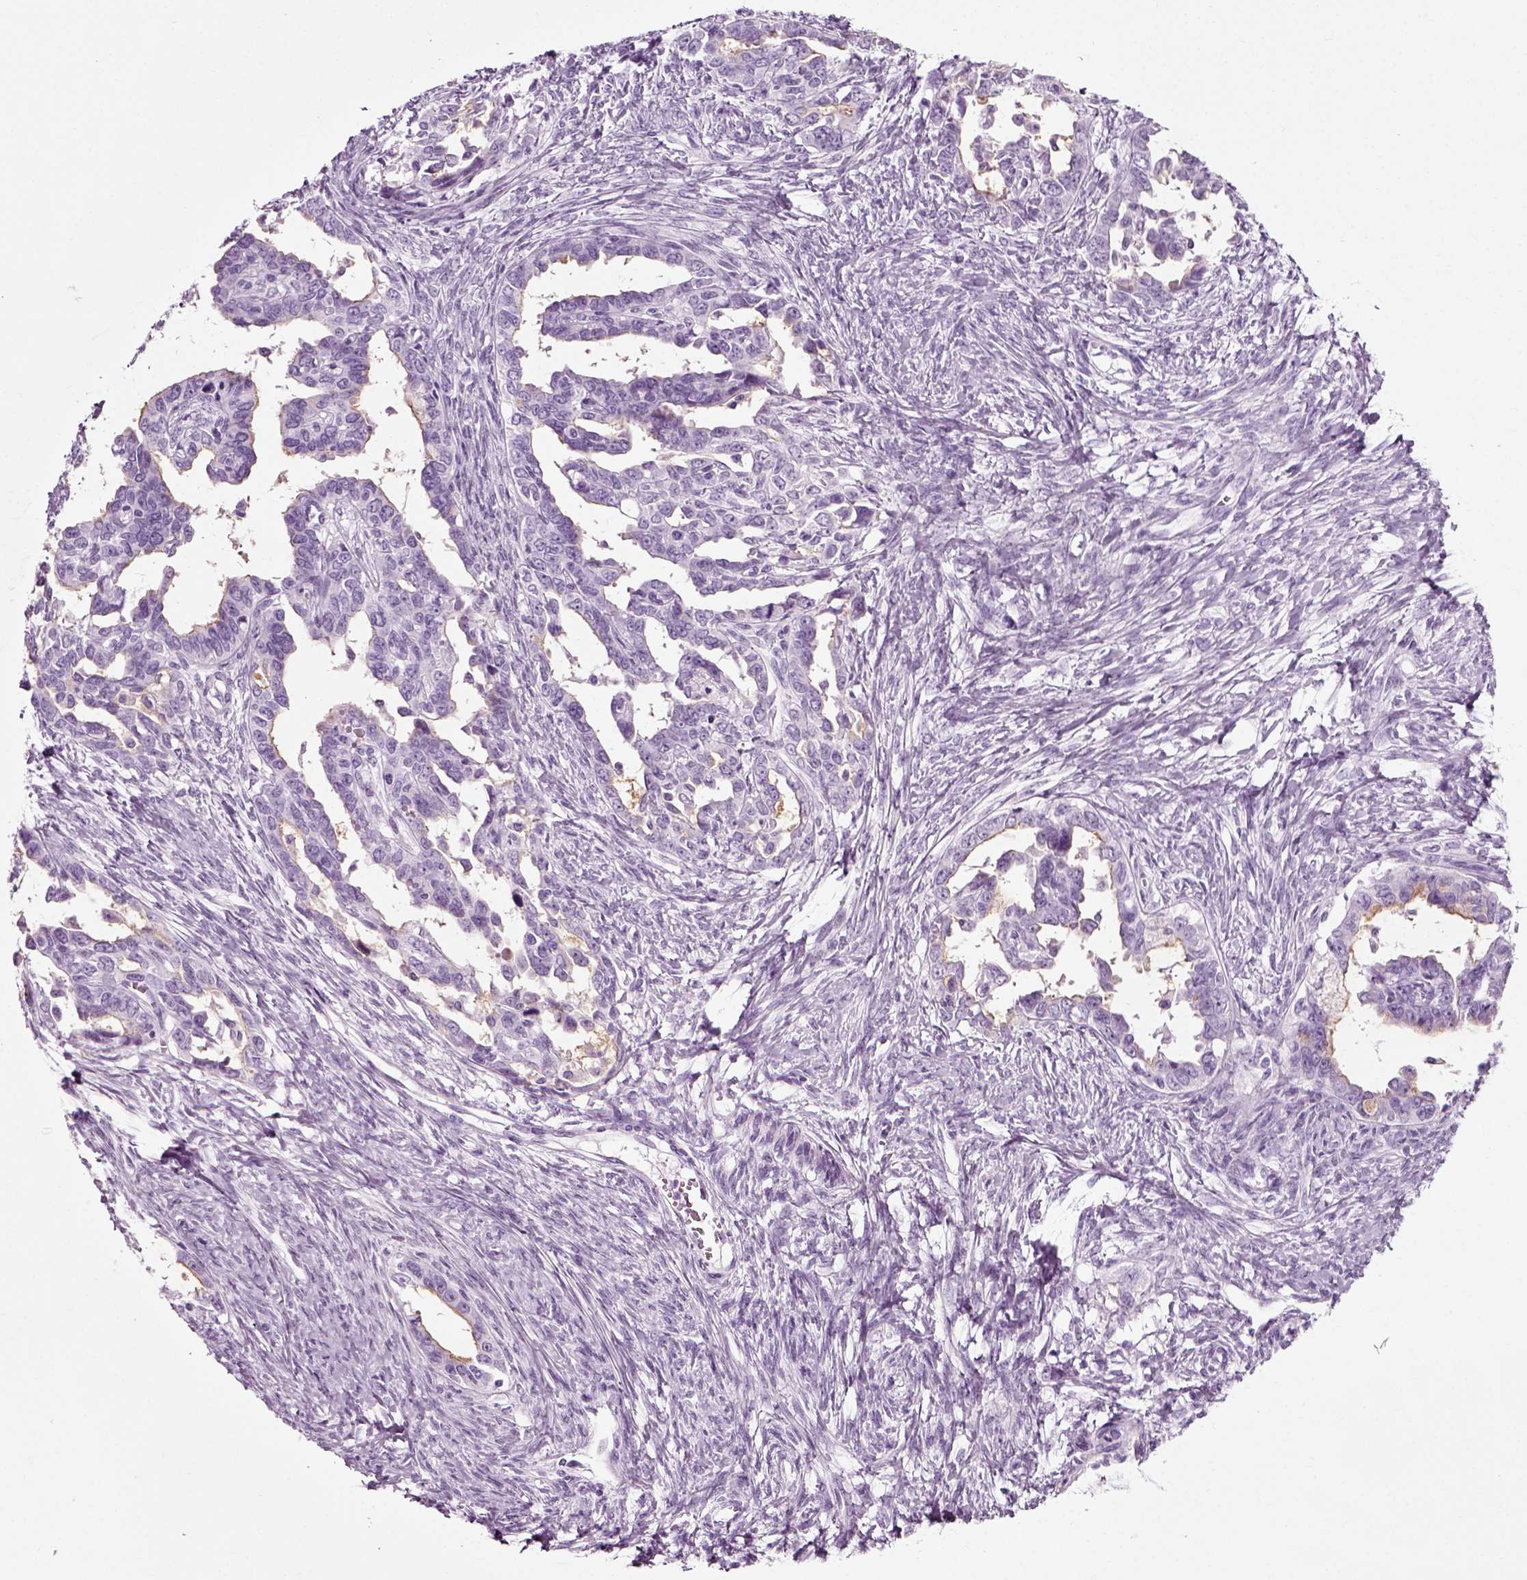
{"staining": {"intensity": "weak", "quantity": "<25%", "location": "cytoplasmic/membranous"}, "tissue": "ovarian cancer", "cell_type": "Tumor cells", "image_type": "cancer", "snomed": [{"axis": "morphology", "description": "Cystadenocarcinoma, serous, NOS"}, {"axis": "topography", "description": "Ovary"}], "caption": "Immunohistochemistry (IHC) photomicrograph of neoplastic tissue: human ovarian cancer stained with DAB (3,3'-diaminobenzidine) shows no significant protein staining in tumor cells.", "gene": "SLC26A8", "patient": {"sex": "female", "age": 69}}